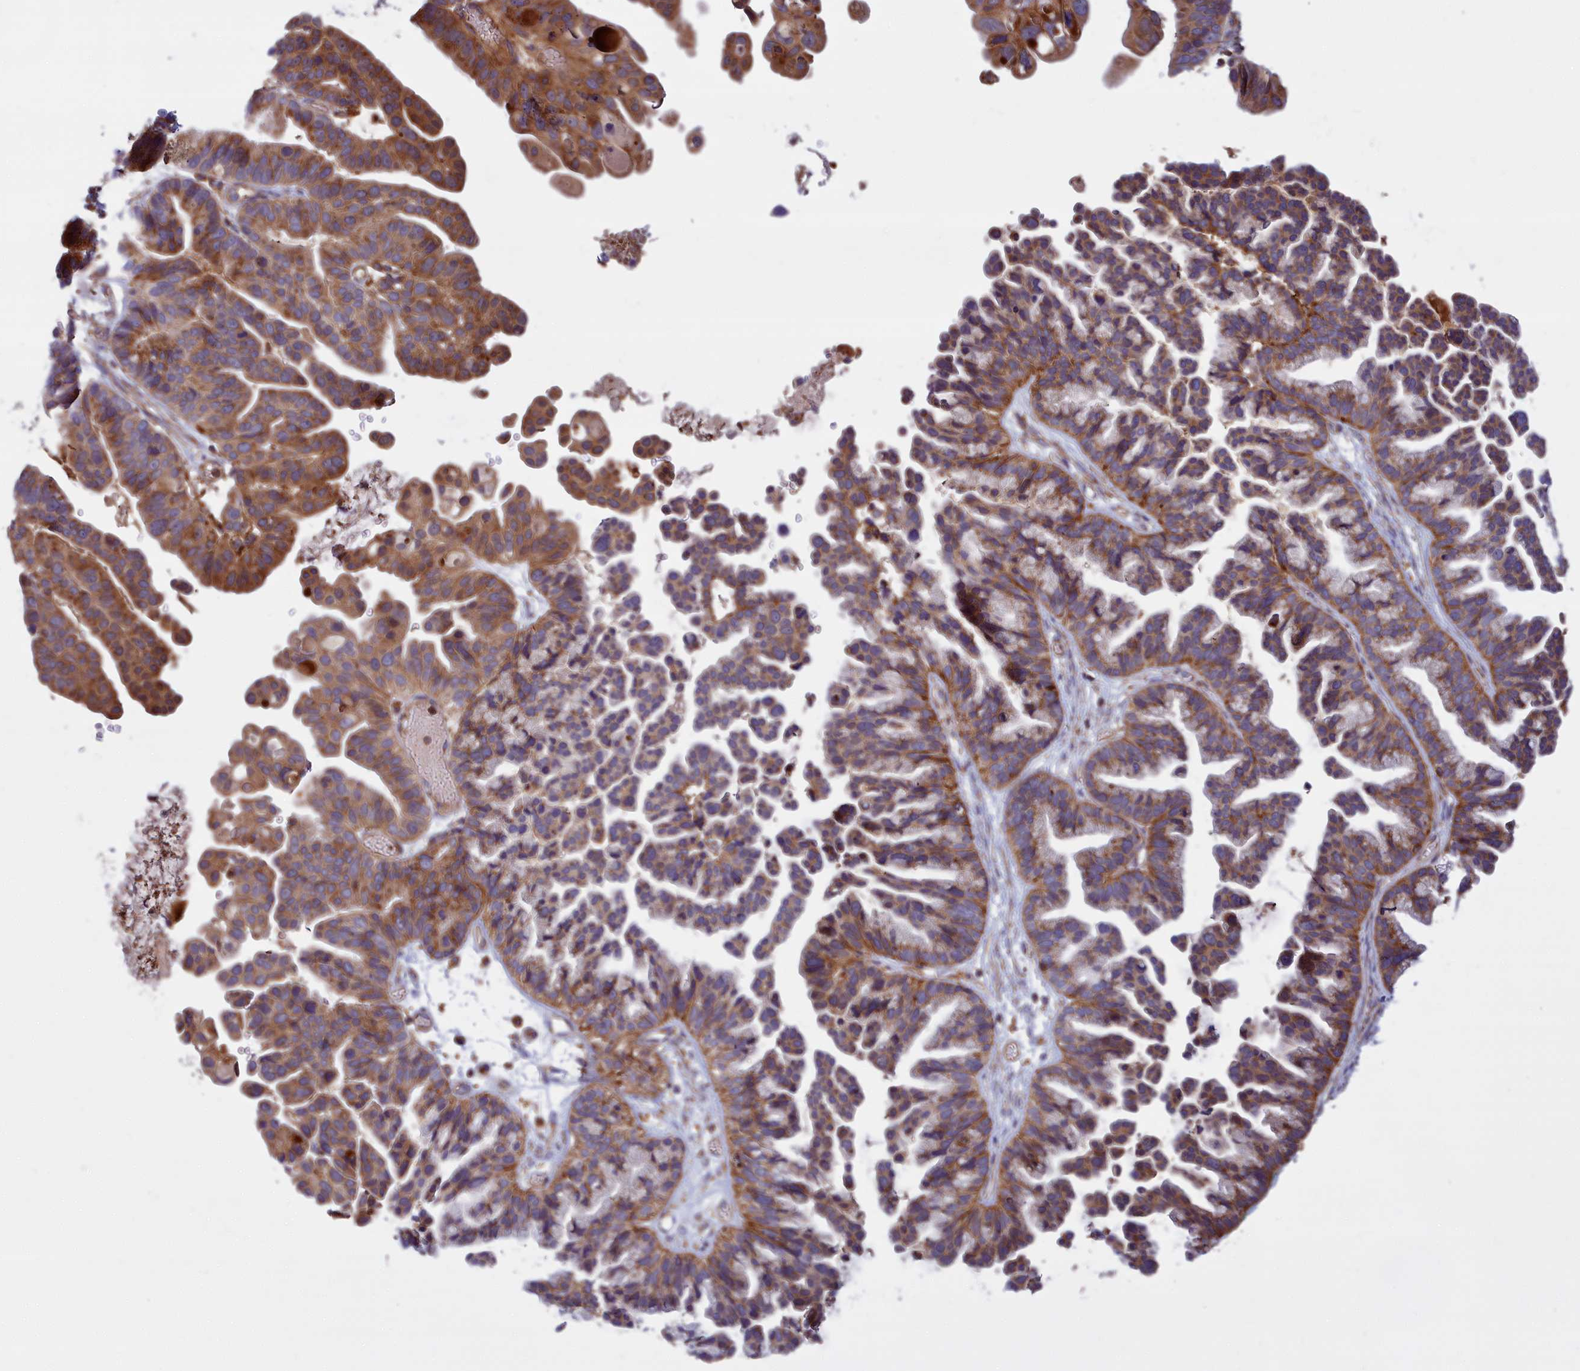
{"staining": {"intensity": "moderate", "quantity": ">75%", "location": "cytoplasmic/membranous"}, "tissue": "ovarian cancer", "cell_type": "Tumor cells", "image_type": "cancer", "snomed": [{"axis": "morphology", "description": "Cystadenocarcinoma, serous, NOS"}, {"axis": "topography", "description": "Ovary"}], "caption": "DAB (3,3'-diaminobenzidine) immunohistochemical staining of ovarian cancer demonstrates moderate cytoplasmic/membranous protein positivity in approximately >75% of tumor cells.", "gene": "LNPEP", "patient": {"sex": "female", "age": 56}}